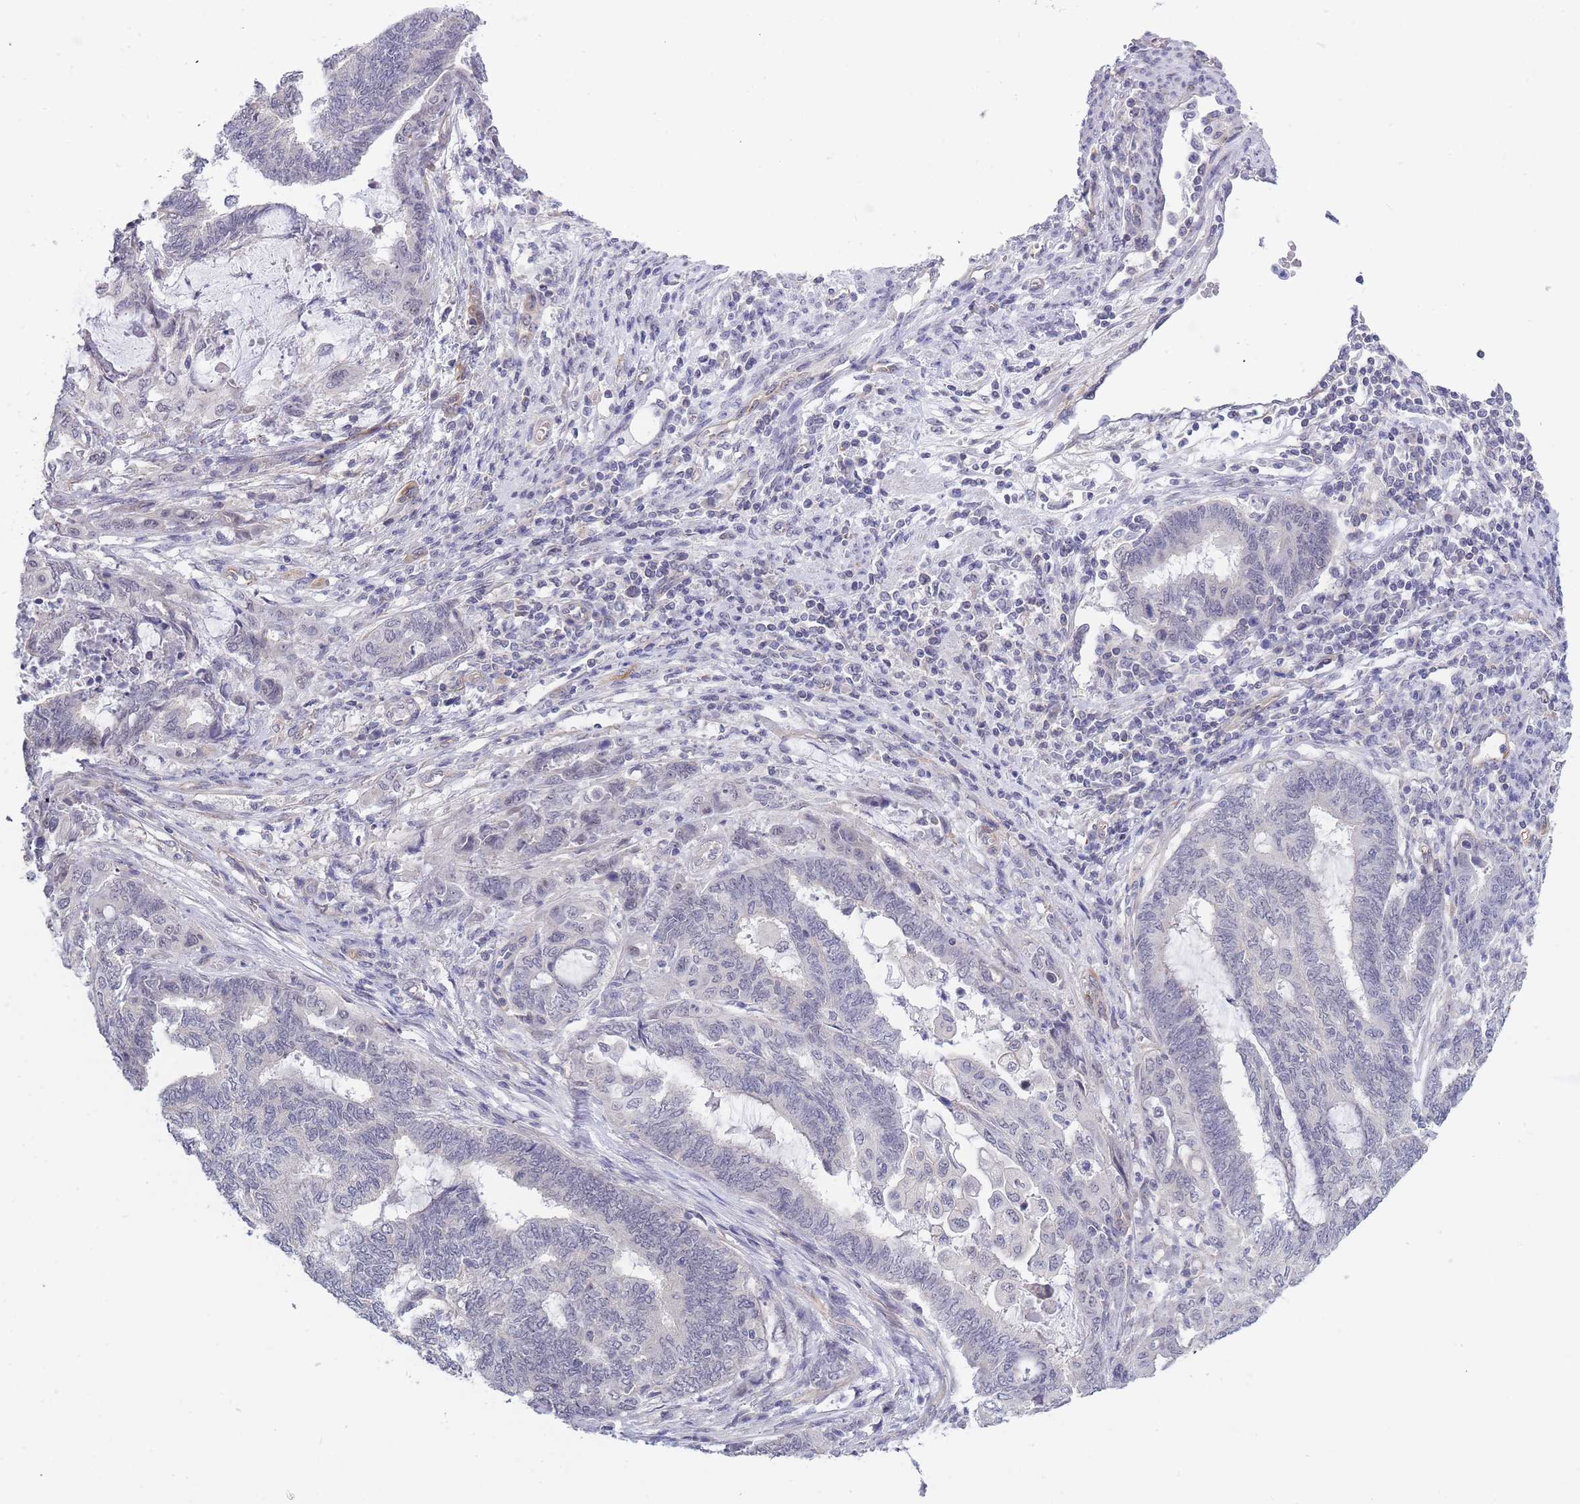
{"staining": {"intensity": "negative", "quantity": "none", "location": "none"}, "tissue": "endometrial cancer", "cell_type": "Tumor cells", "image_type": "cancer", "snomed": [{"axis": "morphology", "description": "Adenocarcinoma, NOS"}, {"axis": "topography", "description": "Uterus"}, {"axis": "topography", "description": "Endometrium"}], "caption": "DAB immunohistochemical staining of human adenocarcinoma (endometrial) demonstrates no significant positivity in tumor cells.", "gene": "C19orf25", "patient": {"sex": "female", "age": 70}}